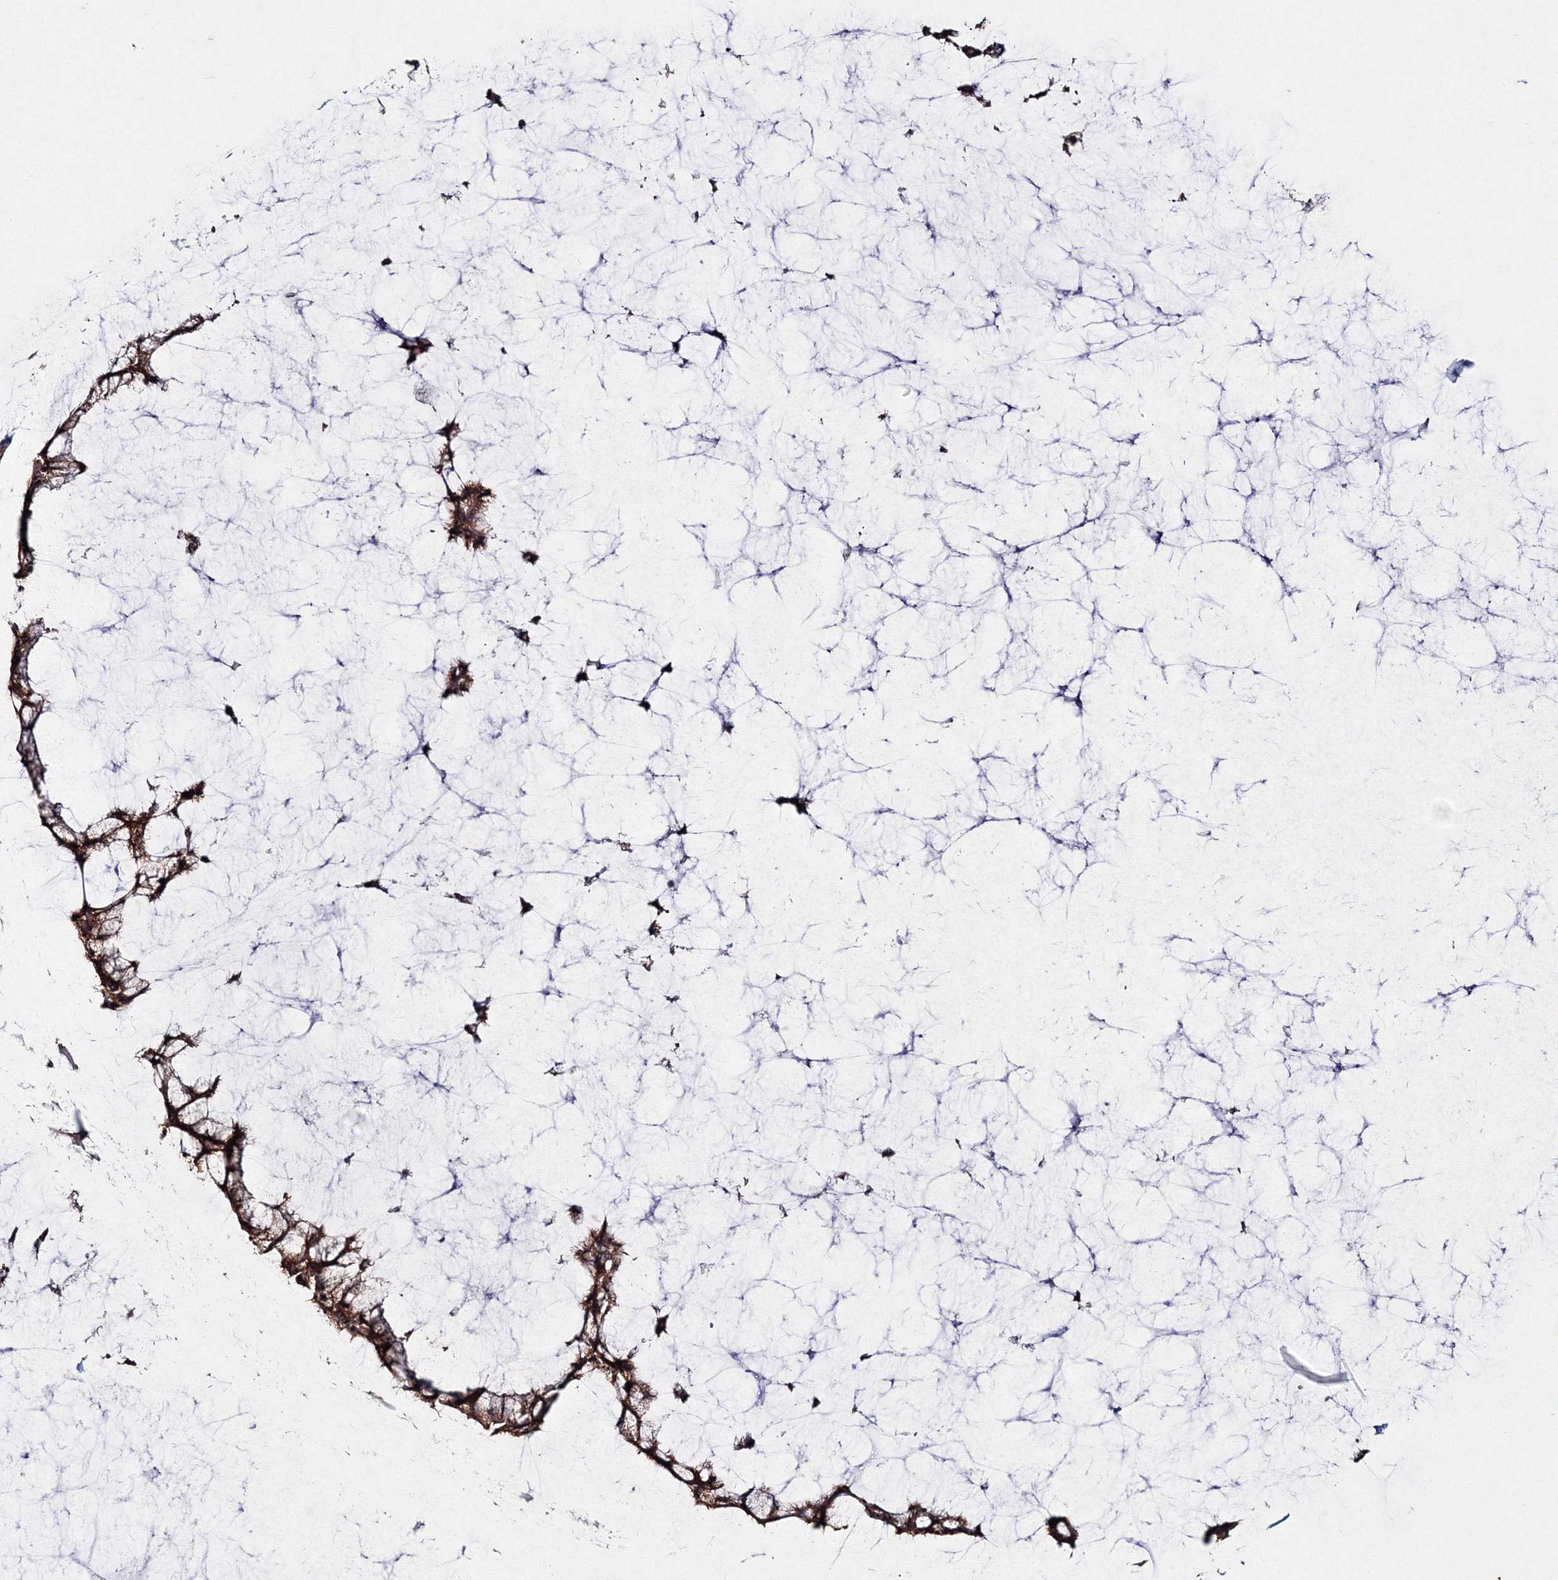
{"staining": {"intensity": "strong", "quantity": ">75%", "location": "cytoplasmic/membranous"}, "tissue": "ovarian cancer", "cell_type": "Tumor cells", "image_type": "cancer", "snomed": [{"axis": "morphology", "description": "Cystadenocarcinoma, mucinous, NOS"}, {"axis": "topography", "description": "Ovary"}], "caption": "This is an image of immunohistochemistry (IHC) staining of ovarian cancer, which shows strong expression in the cytoplasmic/membranous of tumor cells.", "gene": "PEX13", "patient": {"sex": "female", "age": 39}}